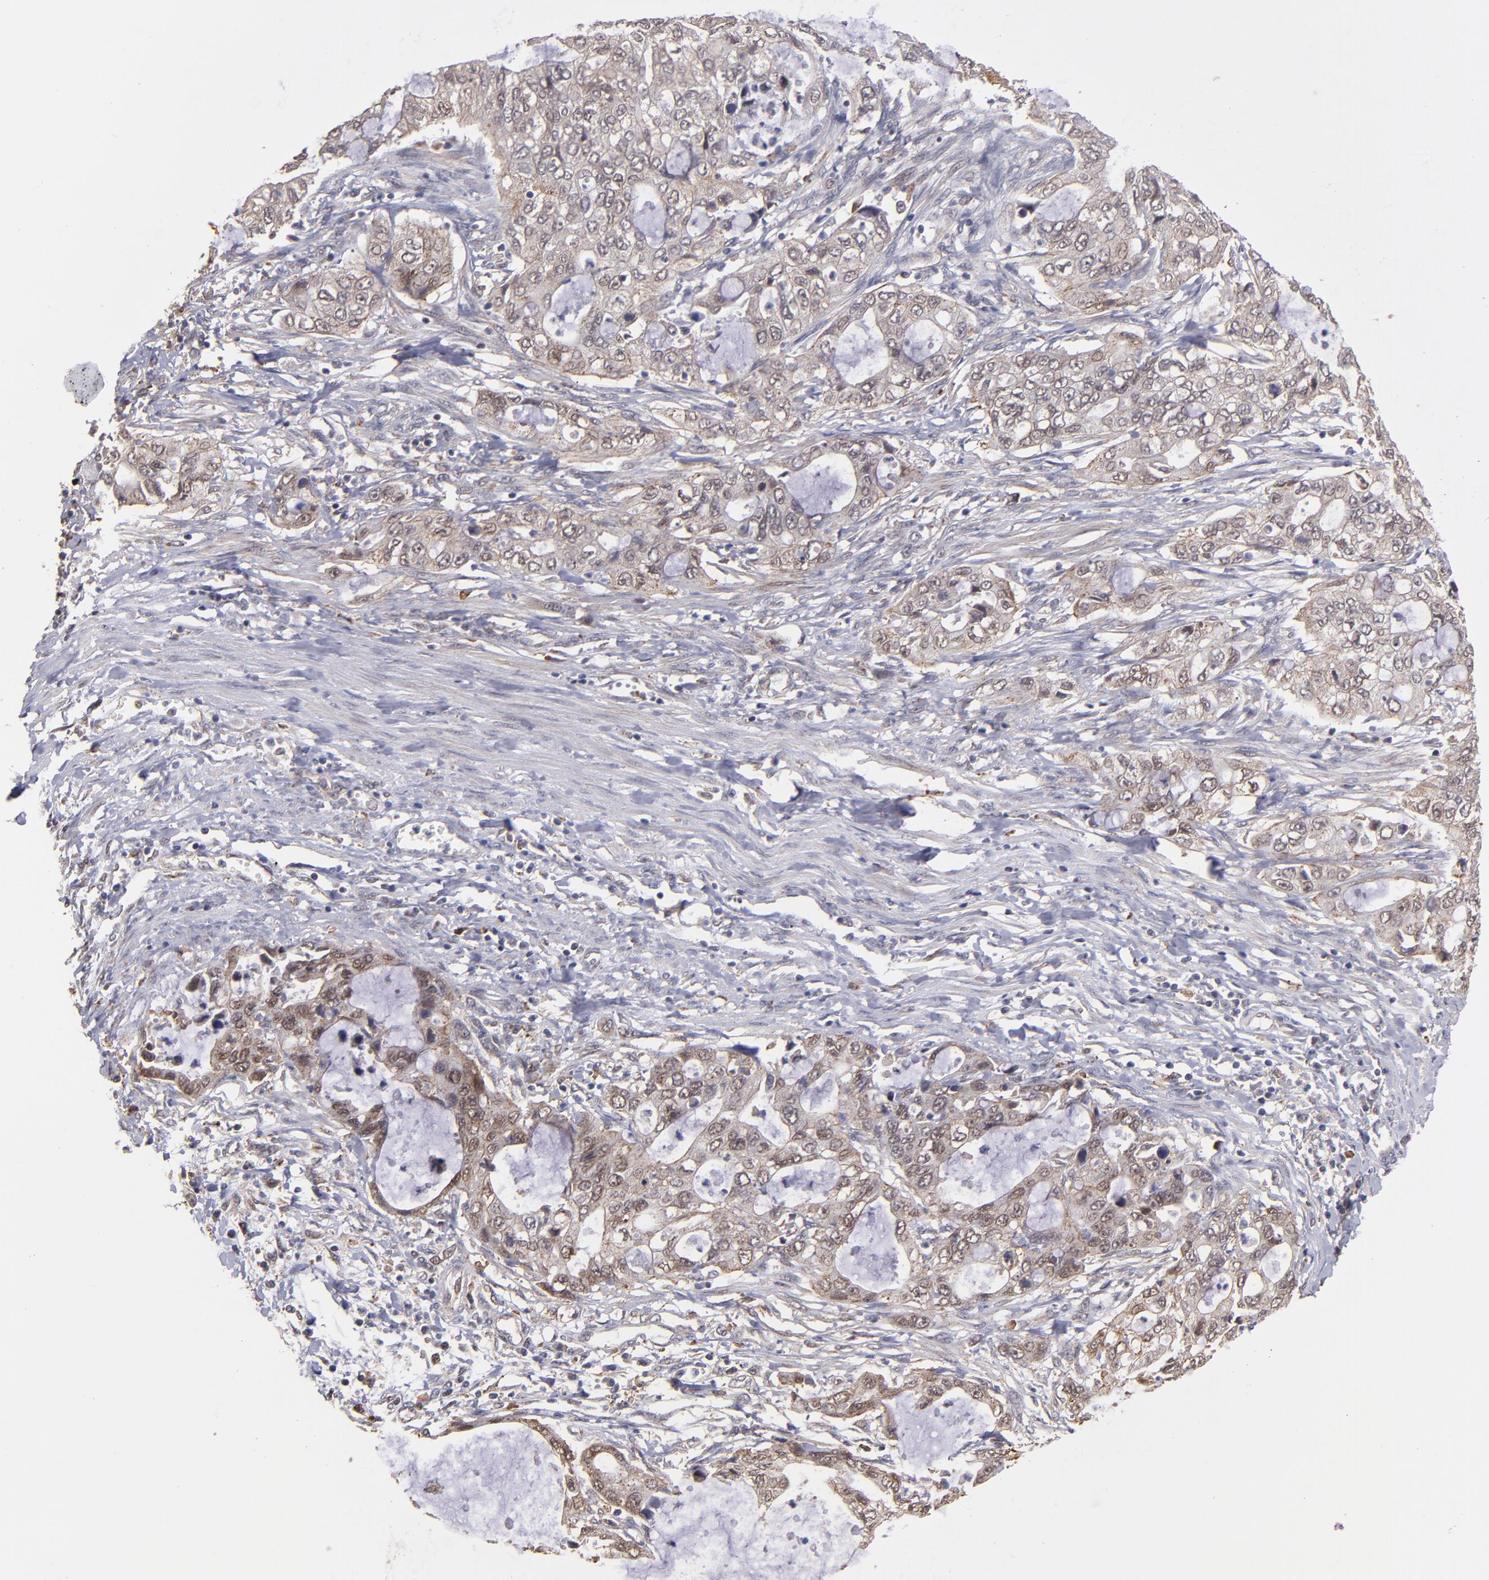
{"staining": {"intensity": "weak", "quantity": "25%-75%", "location": "cytoplasmic/membranous"}, "tissue": "stomach cancer", "cell_type": "Tumor cells", "image_type": "cancer", "snomed": [{"axis": "morphology", "description": "Adenocarcinoma, NOS"}, {"axis": "topography", "description": "Stomach, upper"}], "caption": "Tumor cells reveal weak cytoplasmic/membranous positivity in about 25%-75% of cells in stomach cancer.", "gene": "SIPA1L1", "patient": {"sex": "female", "age": 52}}